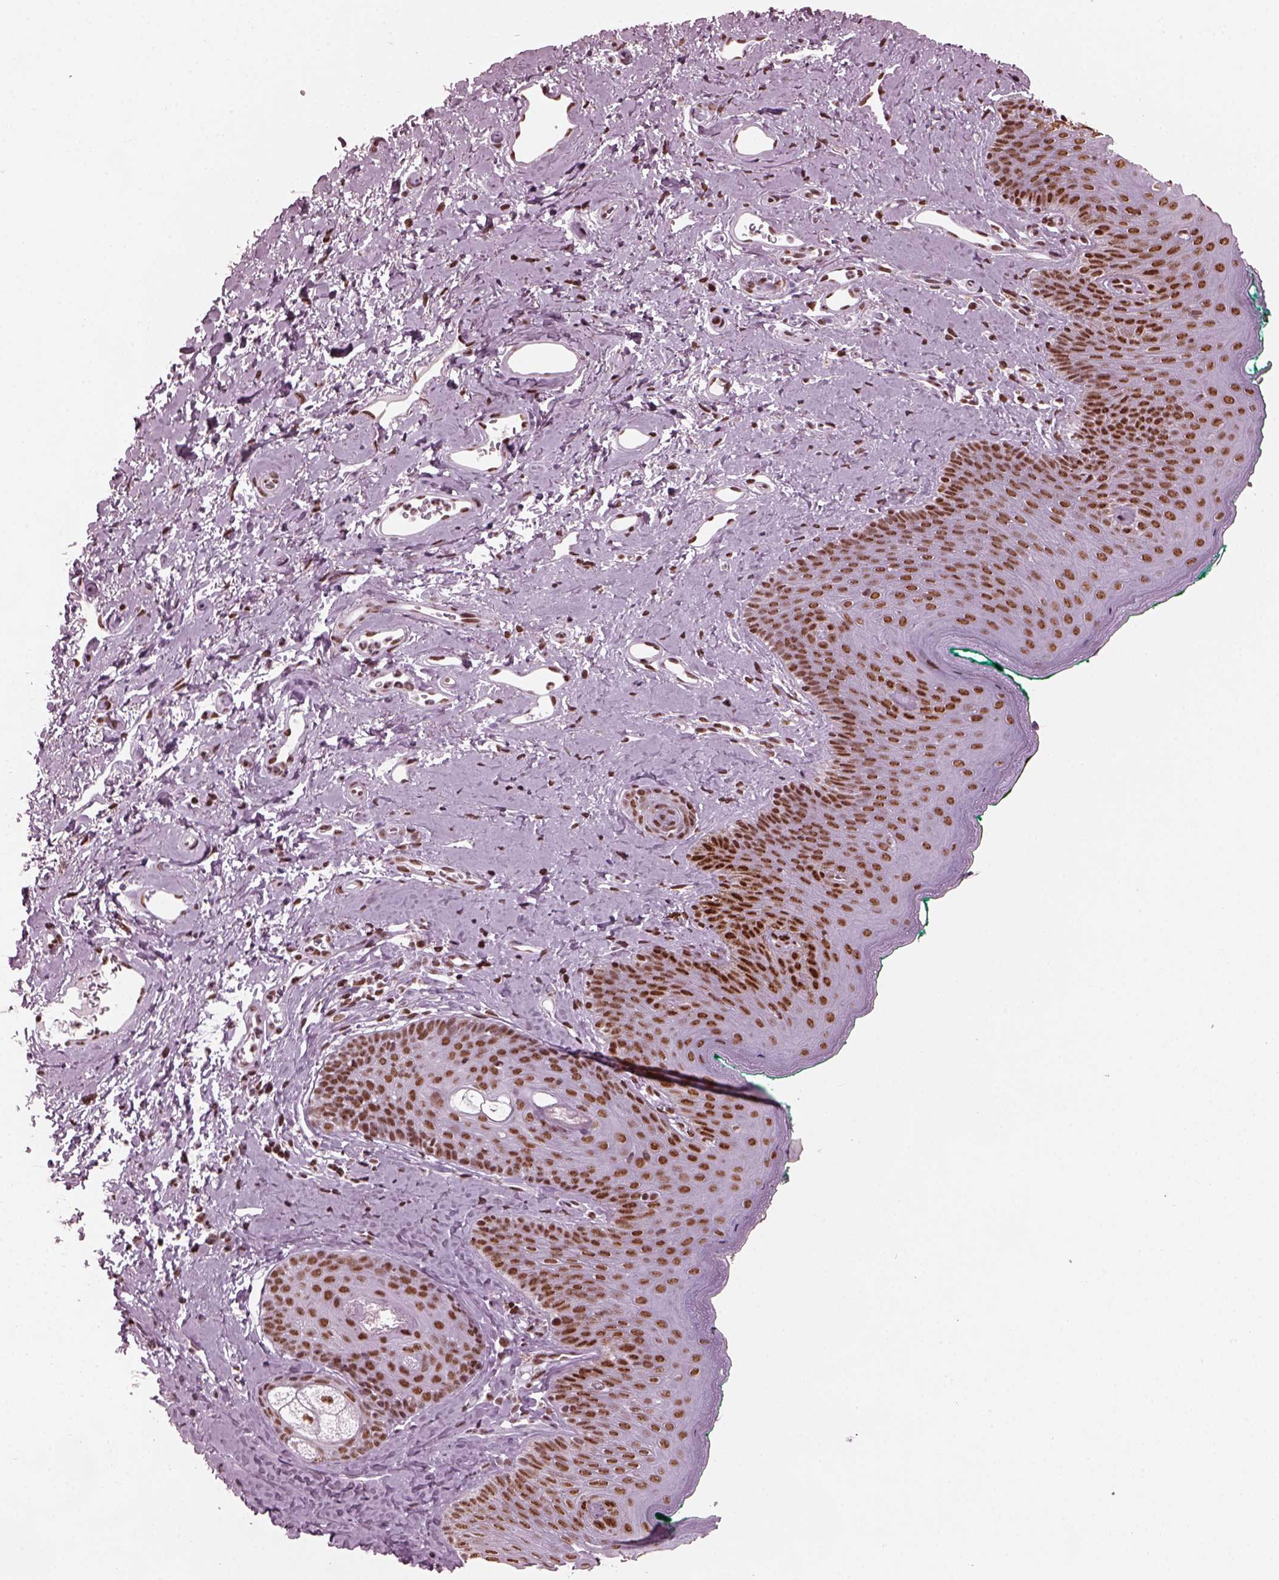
{"staining": {"intensity": "moderate", "quantity": ">75%", "location": "nuclear"}, "tissue": "skin", "cell_type": "Epidermal cells", "image_type": "normal", "snomed": [{"axis": "morphology", "description": "Normal tissue, NOS"}, {"axis": "topography", "description": "Vulva"}], "caption": "Skin stained with DAB immunohistochemistry displays medium levels of moderate nuclear positivity in about >75% of epidermal cells.", "gene": "CBFA2T3", "patient": {"sex": "female", "age": 66}}